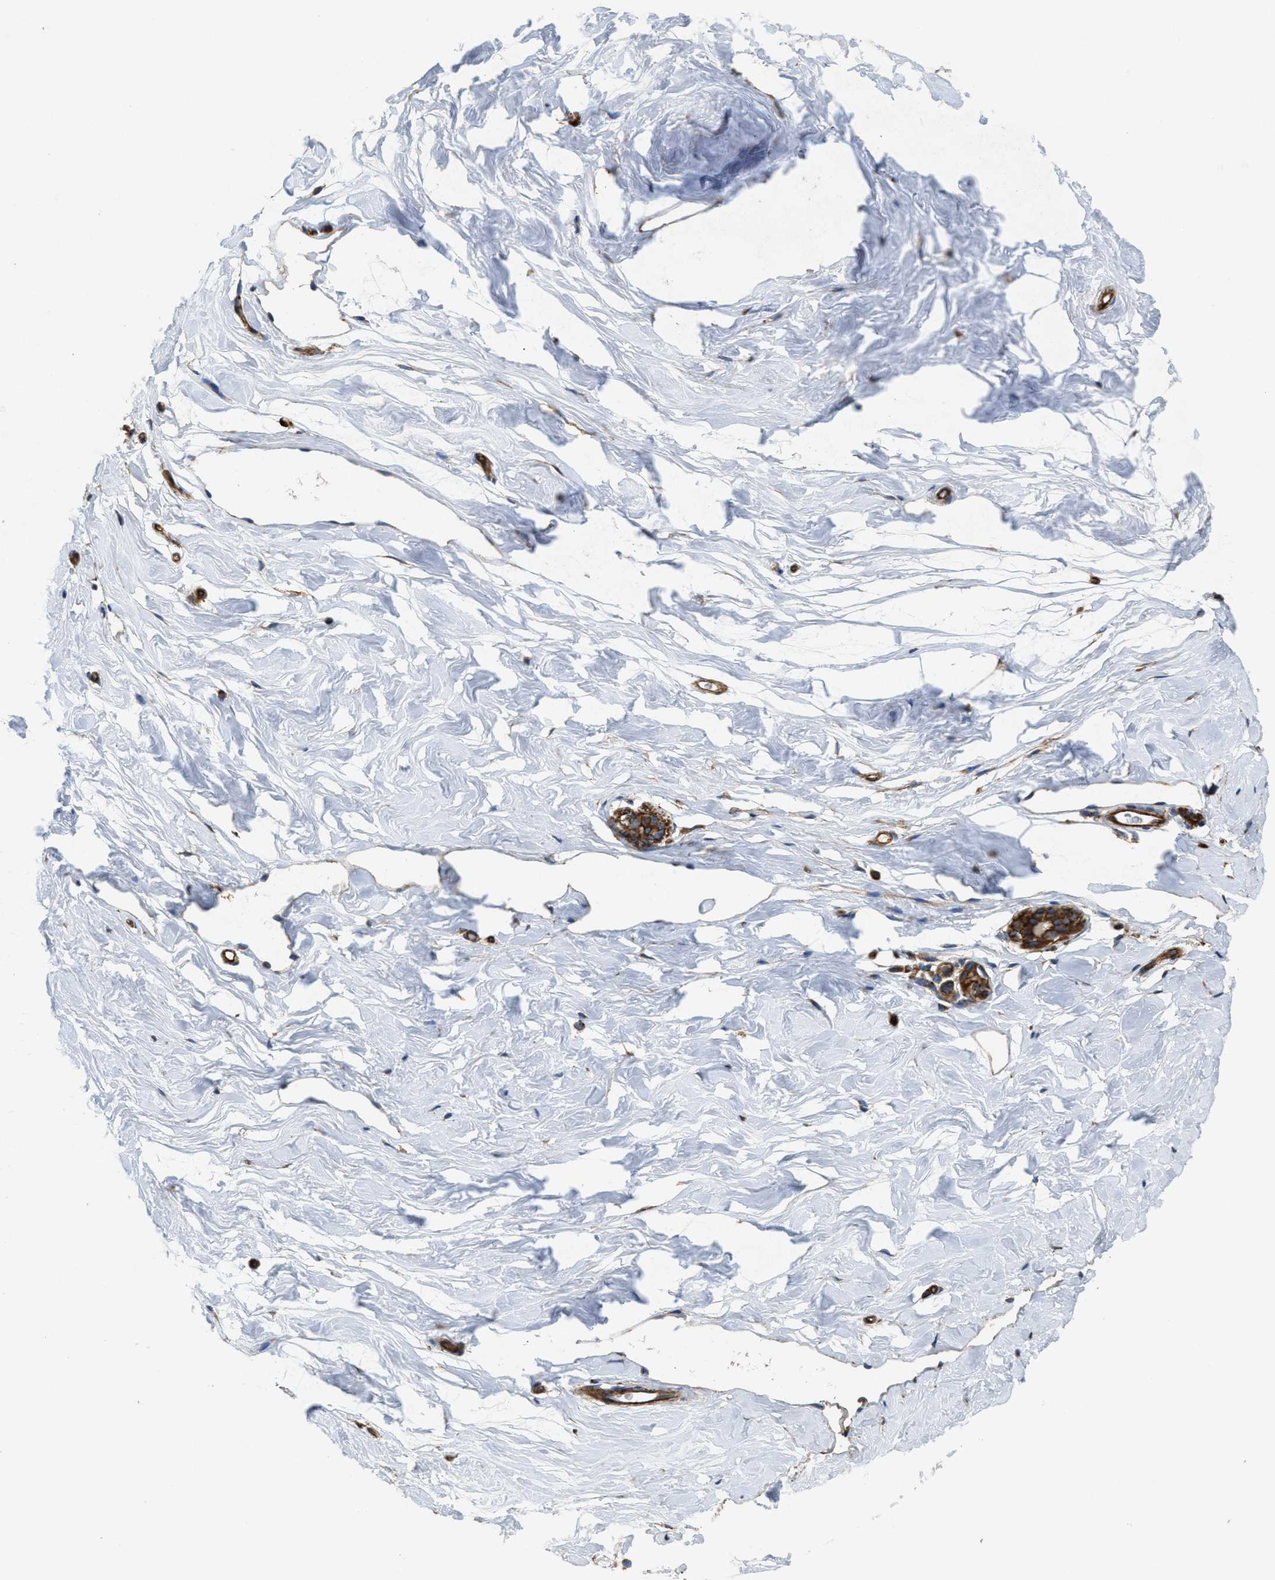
{"staining": {"intensity": "negative", "quantity": "none", "location": "none"}, "tissue": "breast", "cell_type": "Adipocytes", "image_type": "normal", "snomed": [{"axis": "morphology", "description": "Normal tissue, NOS"}, {"axis": "topography", "description": "Breast"}], "caption": "The photomicrograph displays no staining of adipocytes in unremarkable breast. The staining is performed using DAB brown chromogen with nuclei counter-stained in using hematoxylin.", "gene": "EGLN1", "patient": {"sex": "female", "age": 62}}